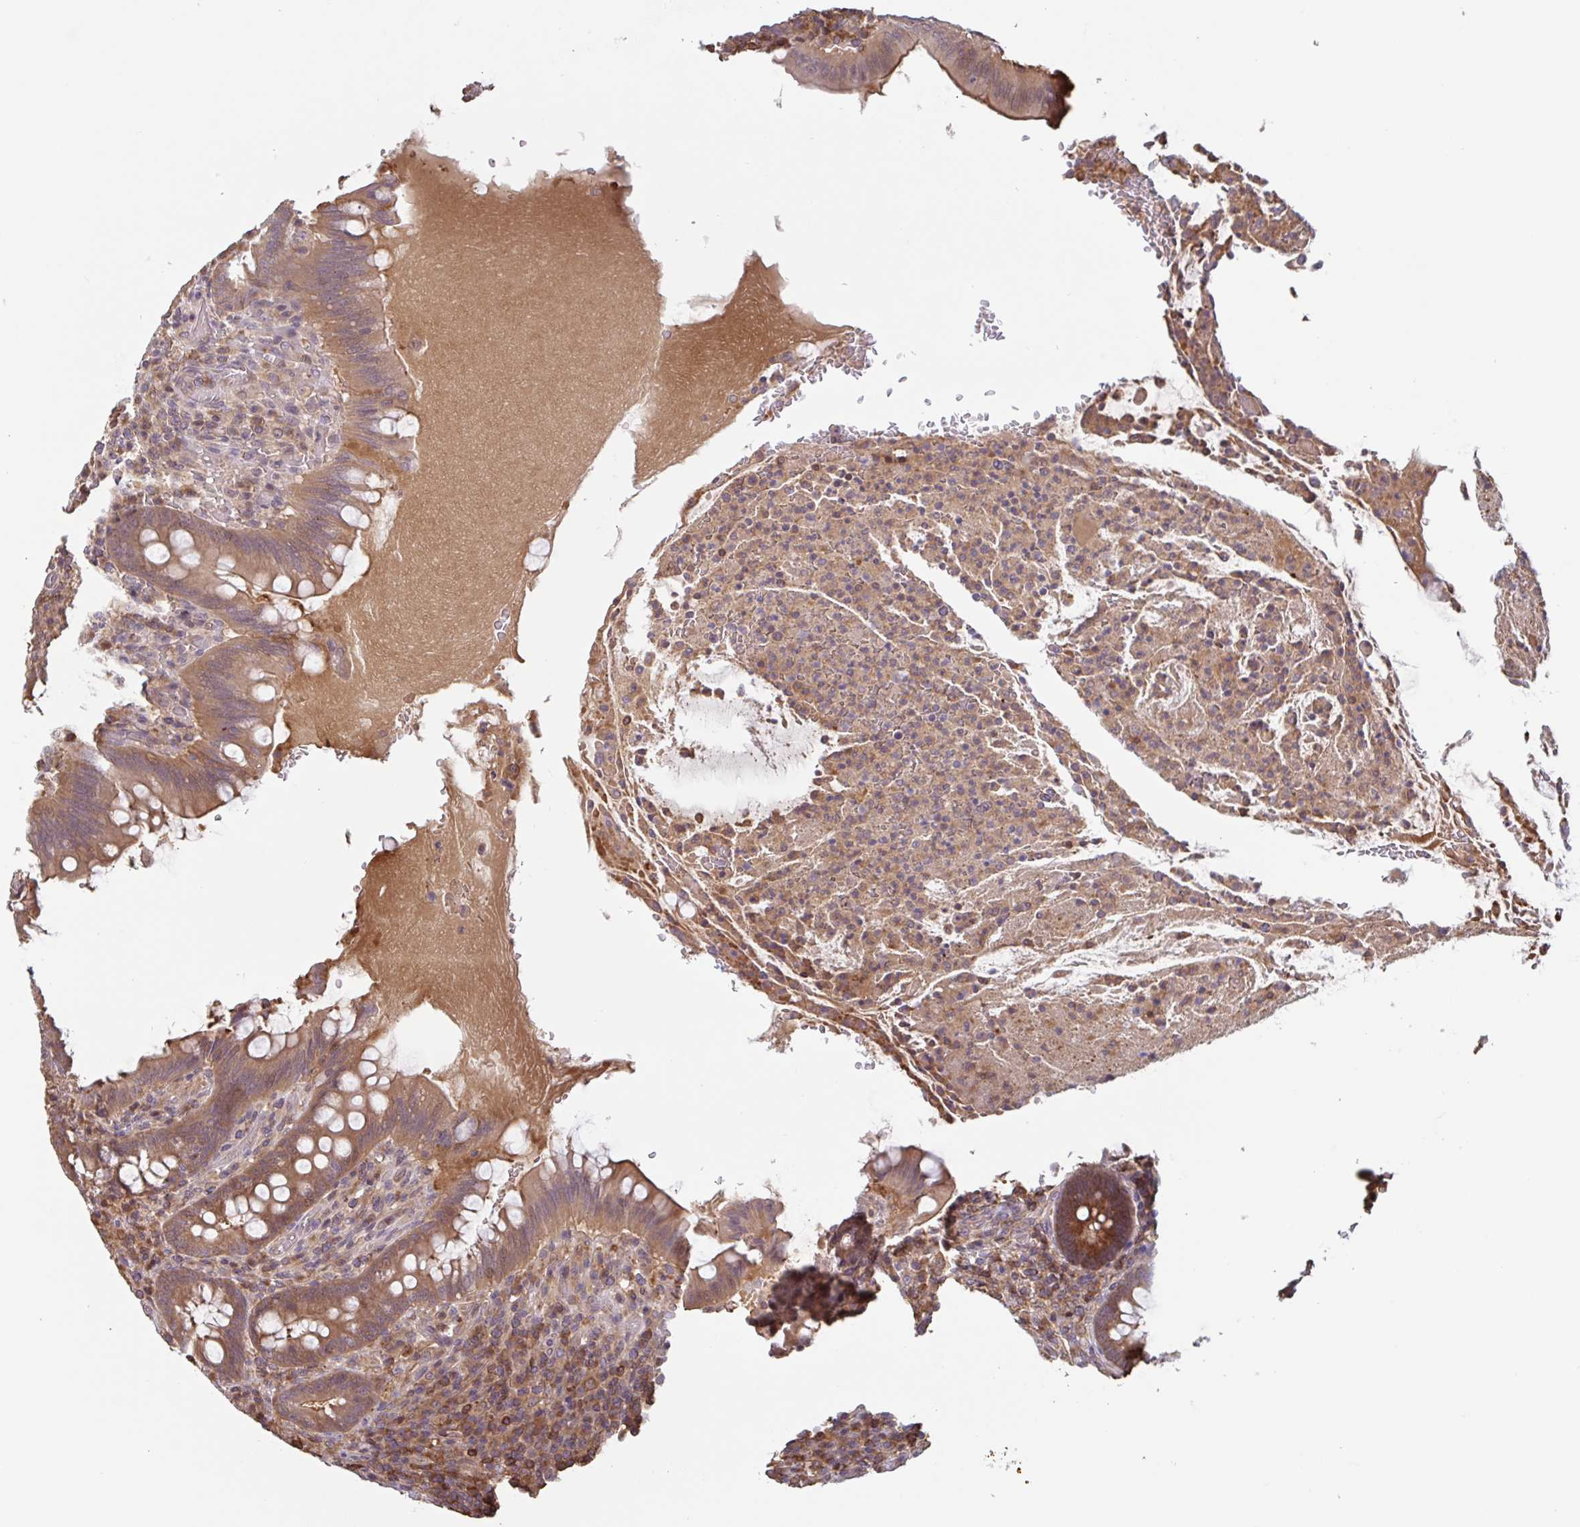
{"staining": {"intensity": "moderate", "quantity": "25%-75%", "location": "cytoplasmic/membranous"}, "tissue": "appendix", "cell_type": "Glandular cells", "image_type": "normal", "snomed": [{"axis": "morphology", "description": "Normal tissue, NOS"}, {"axis": "topography", "description": "Appendix"}], "caption": "Immunohistochemical staining of normal human appendix displays medium levels of moderate cytoplasmic/membranous positivity in about 25%-75% of glandular cells.", "gene": "OTOP2", "patient": {"sex": "female", "age": 43}}